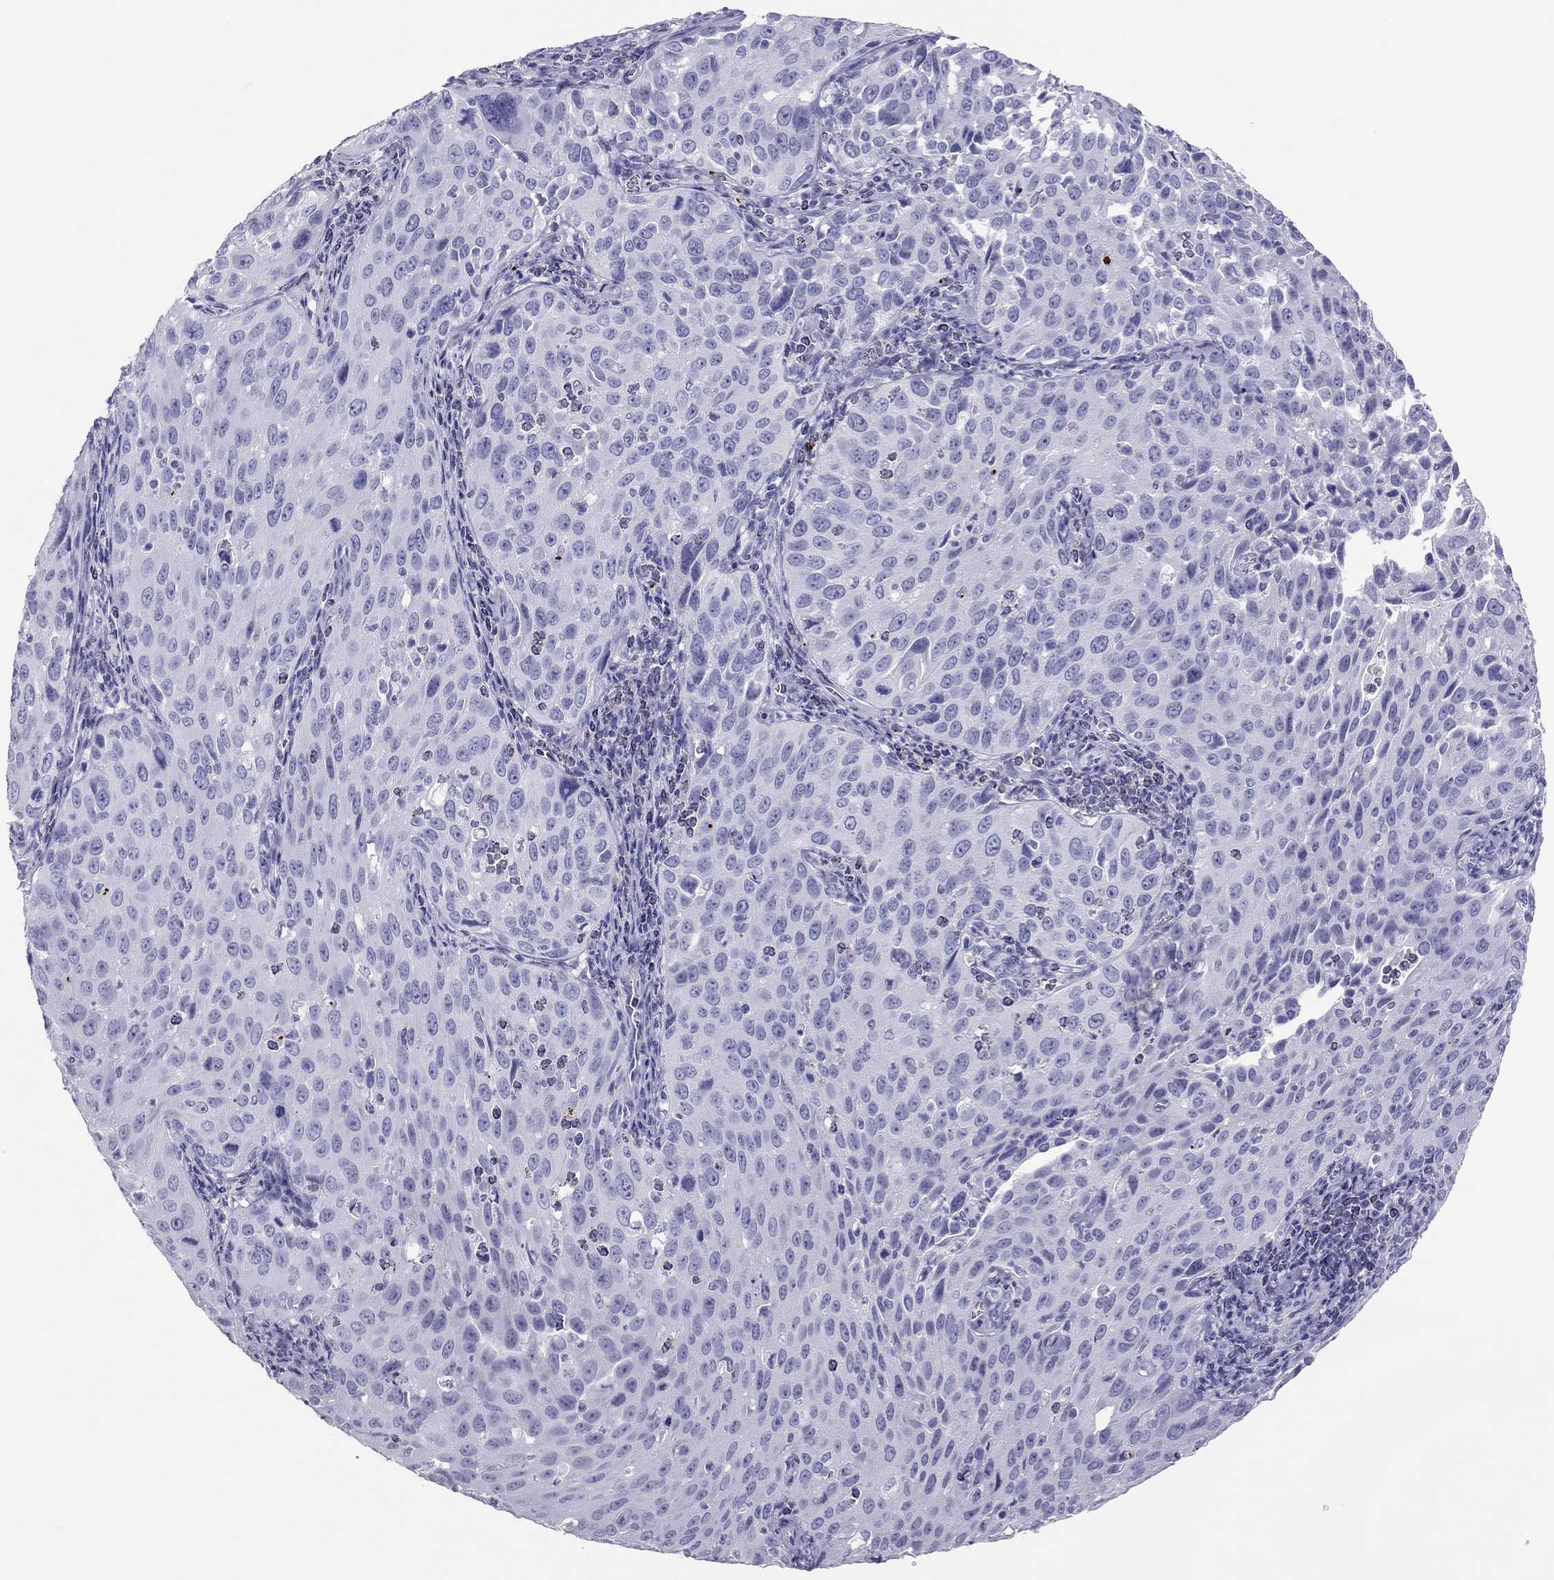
{"staining": {"intensity": "negative", "quantity": "none", "location": "none"}, "tissue": "cervical cancer", "cell_type": "Tumor cells", "image_type": "cancer", "snomed": [{"axis": "morphology", "description": "Squamous cell carcinoma, NOS"}, {"axis": "topography", "description": "Cervix"}], "caption": "The photomicrograph reveals no significant positivity in tumor cells of cervical squamous cell carcinoma.", "gene": "TSHB", "patient": {"sex": "female", "age": 26}}